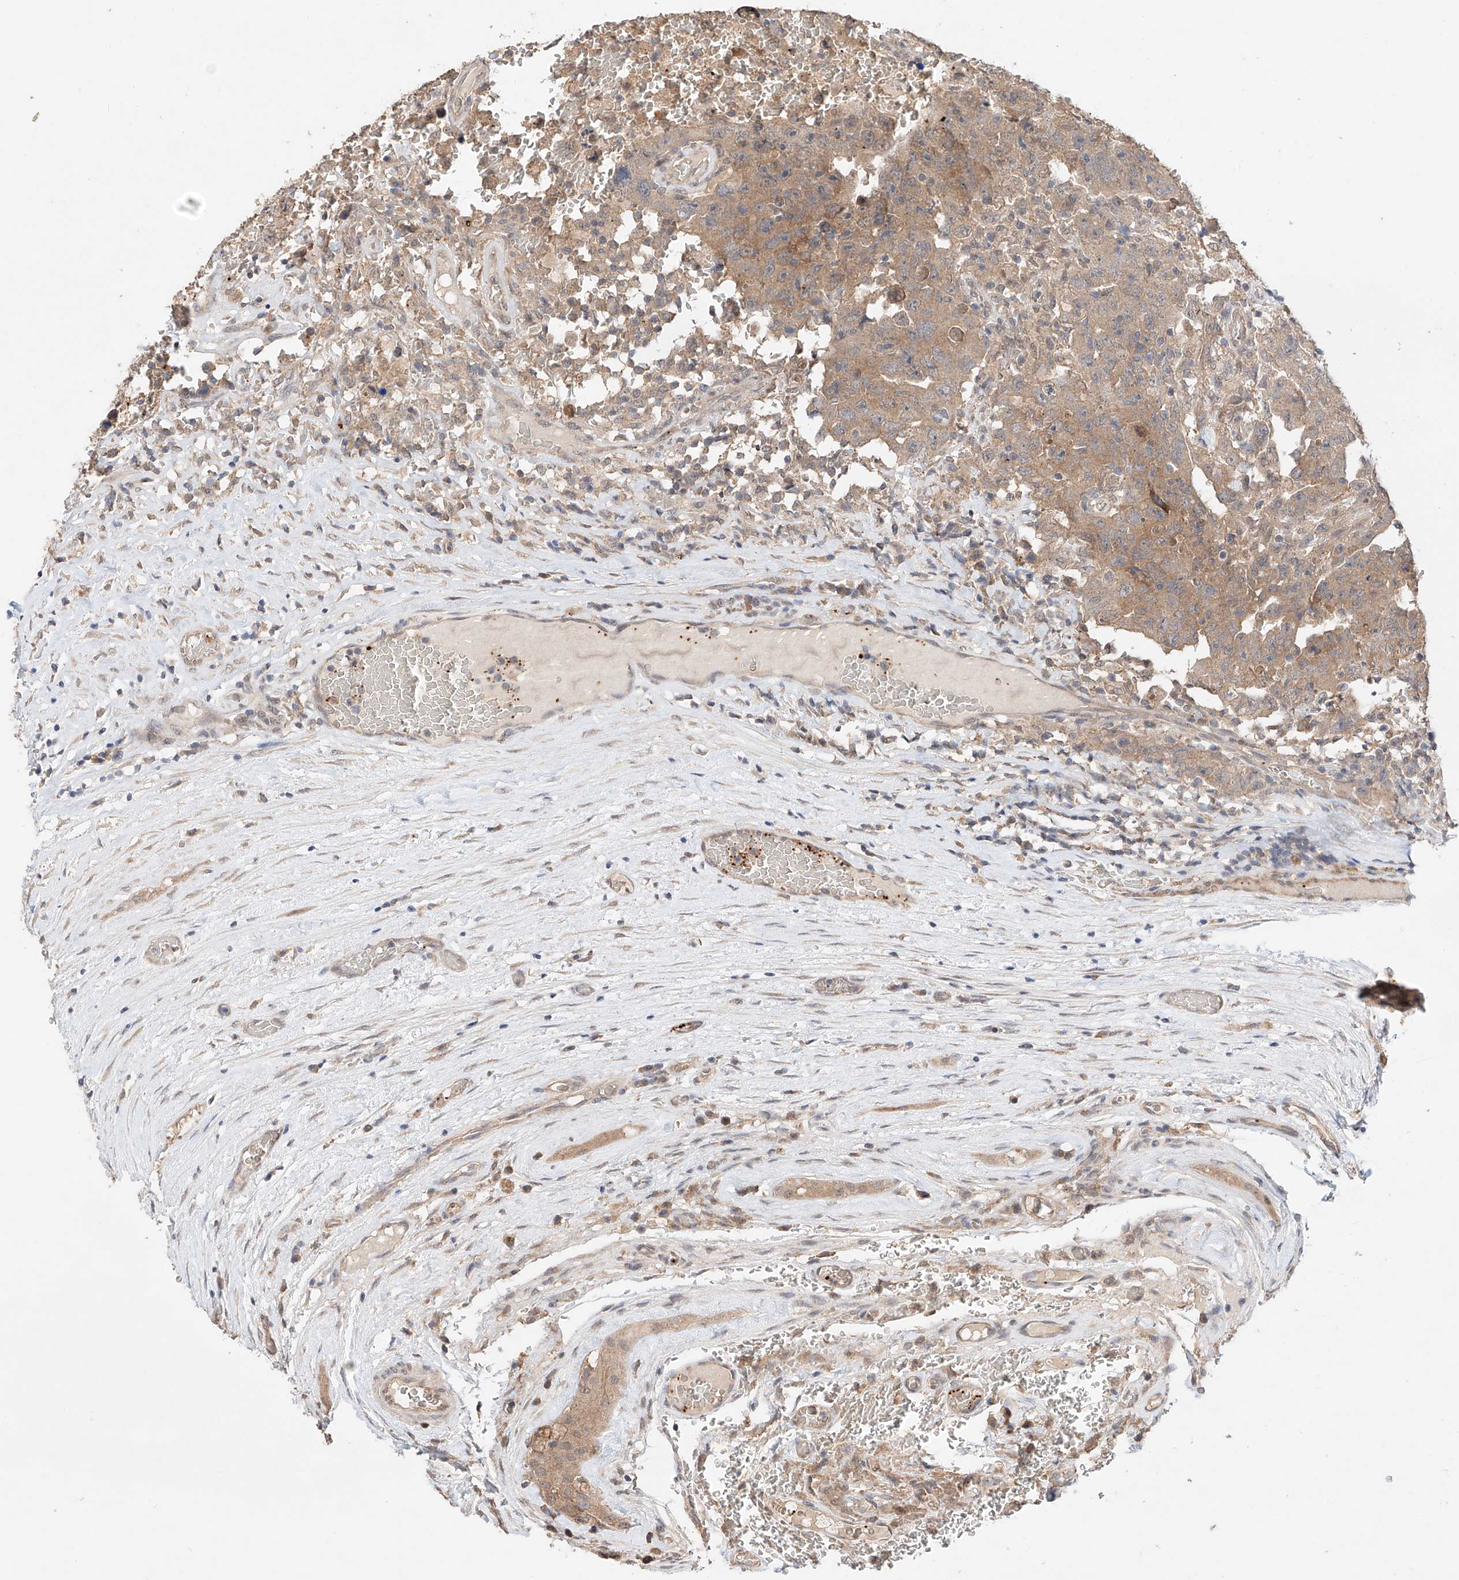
{"staining": {"intensity": "moderate", "quantity": ">75%", "location": "cytoplasmic/membranous"}, "tissue": "testis cancer", "cell_type": "Tumor cells", "image_type": "cancer", "snomed": [{"axis": "morphology", "description": "Carcinoma, Embryonal, NOS"}, {"axis": "topography", "description": "Testis"}], "caption": "Immunohistochemical staining of human testis cancer demonstrates medium levels of moderate cytoplasmic/membranous protein staining in approximately >75% of tumor cells.", "gene": "ZFHX2", "patient": {"sex": "male", "age": 26}}